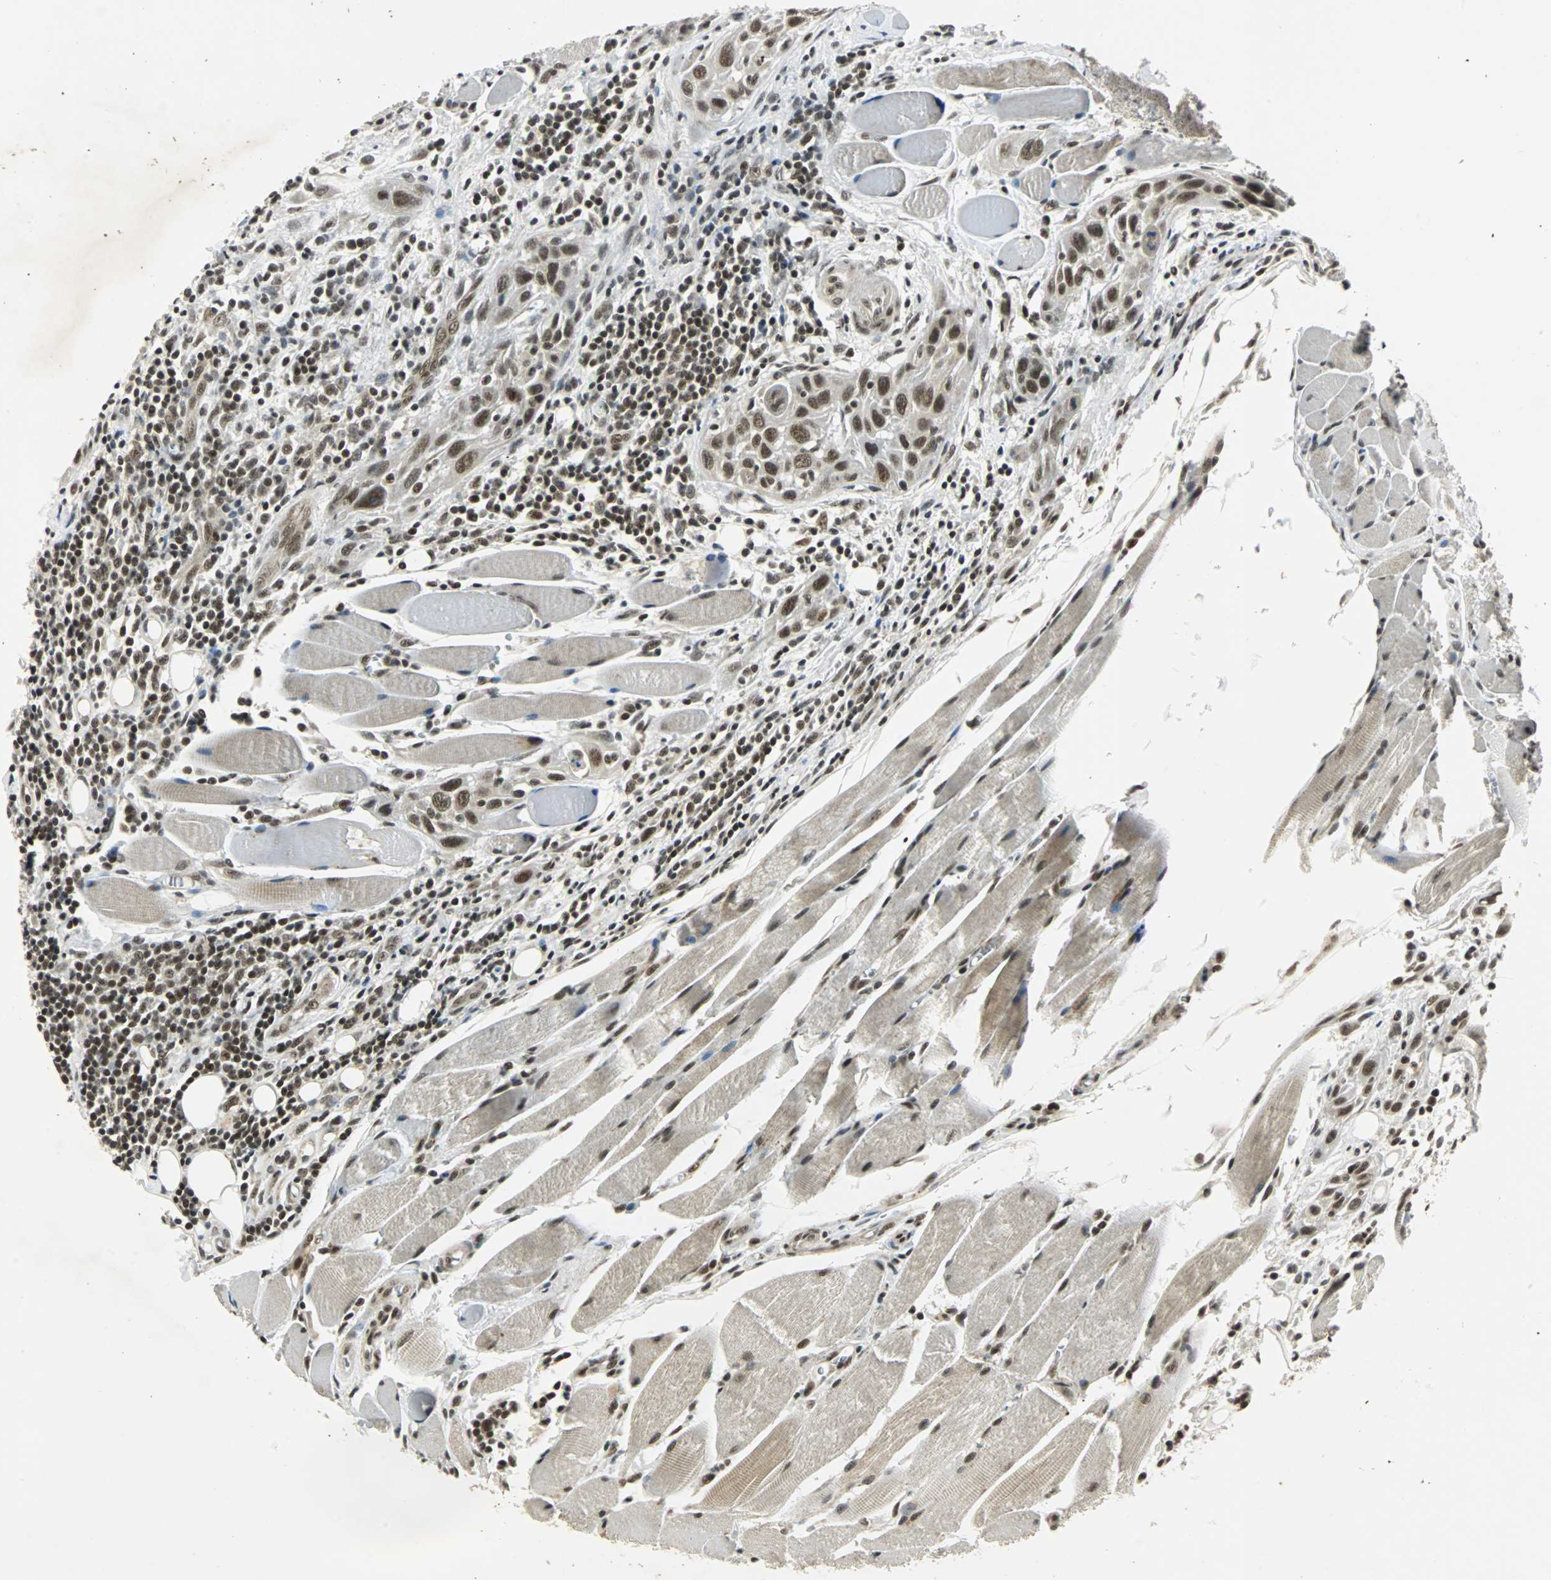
{"staining": {"intensity": "strong", "quantity": ">75%", "location": "nuclear"}, "tissue": "head and neck cancer", "cell_type": "Tumor cells", "image_type": "cancer", "snomed": [{"axis": "morphology", "description": "Squamous cell carcinoma, NOS"}, {"axis": "topography", "description": "Oral tissue"}, {"axis": "topography", "description": "Head-Neck"}], "caption": "Protein staining of head and neck cancer tissue shows strong nuclear expression in about >75% of tumor cells. Using DAB (brown) and hematoxylin (blue) stains, captured at high magnification using brightfield microscopy.", "gene": "TAF5", "patient": {"sex": "female", "age": 50}}